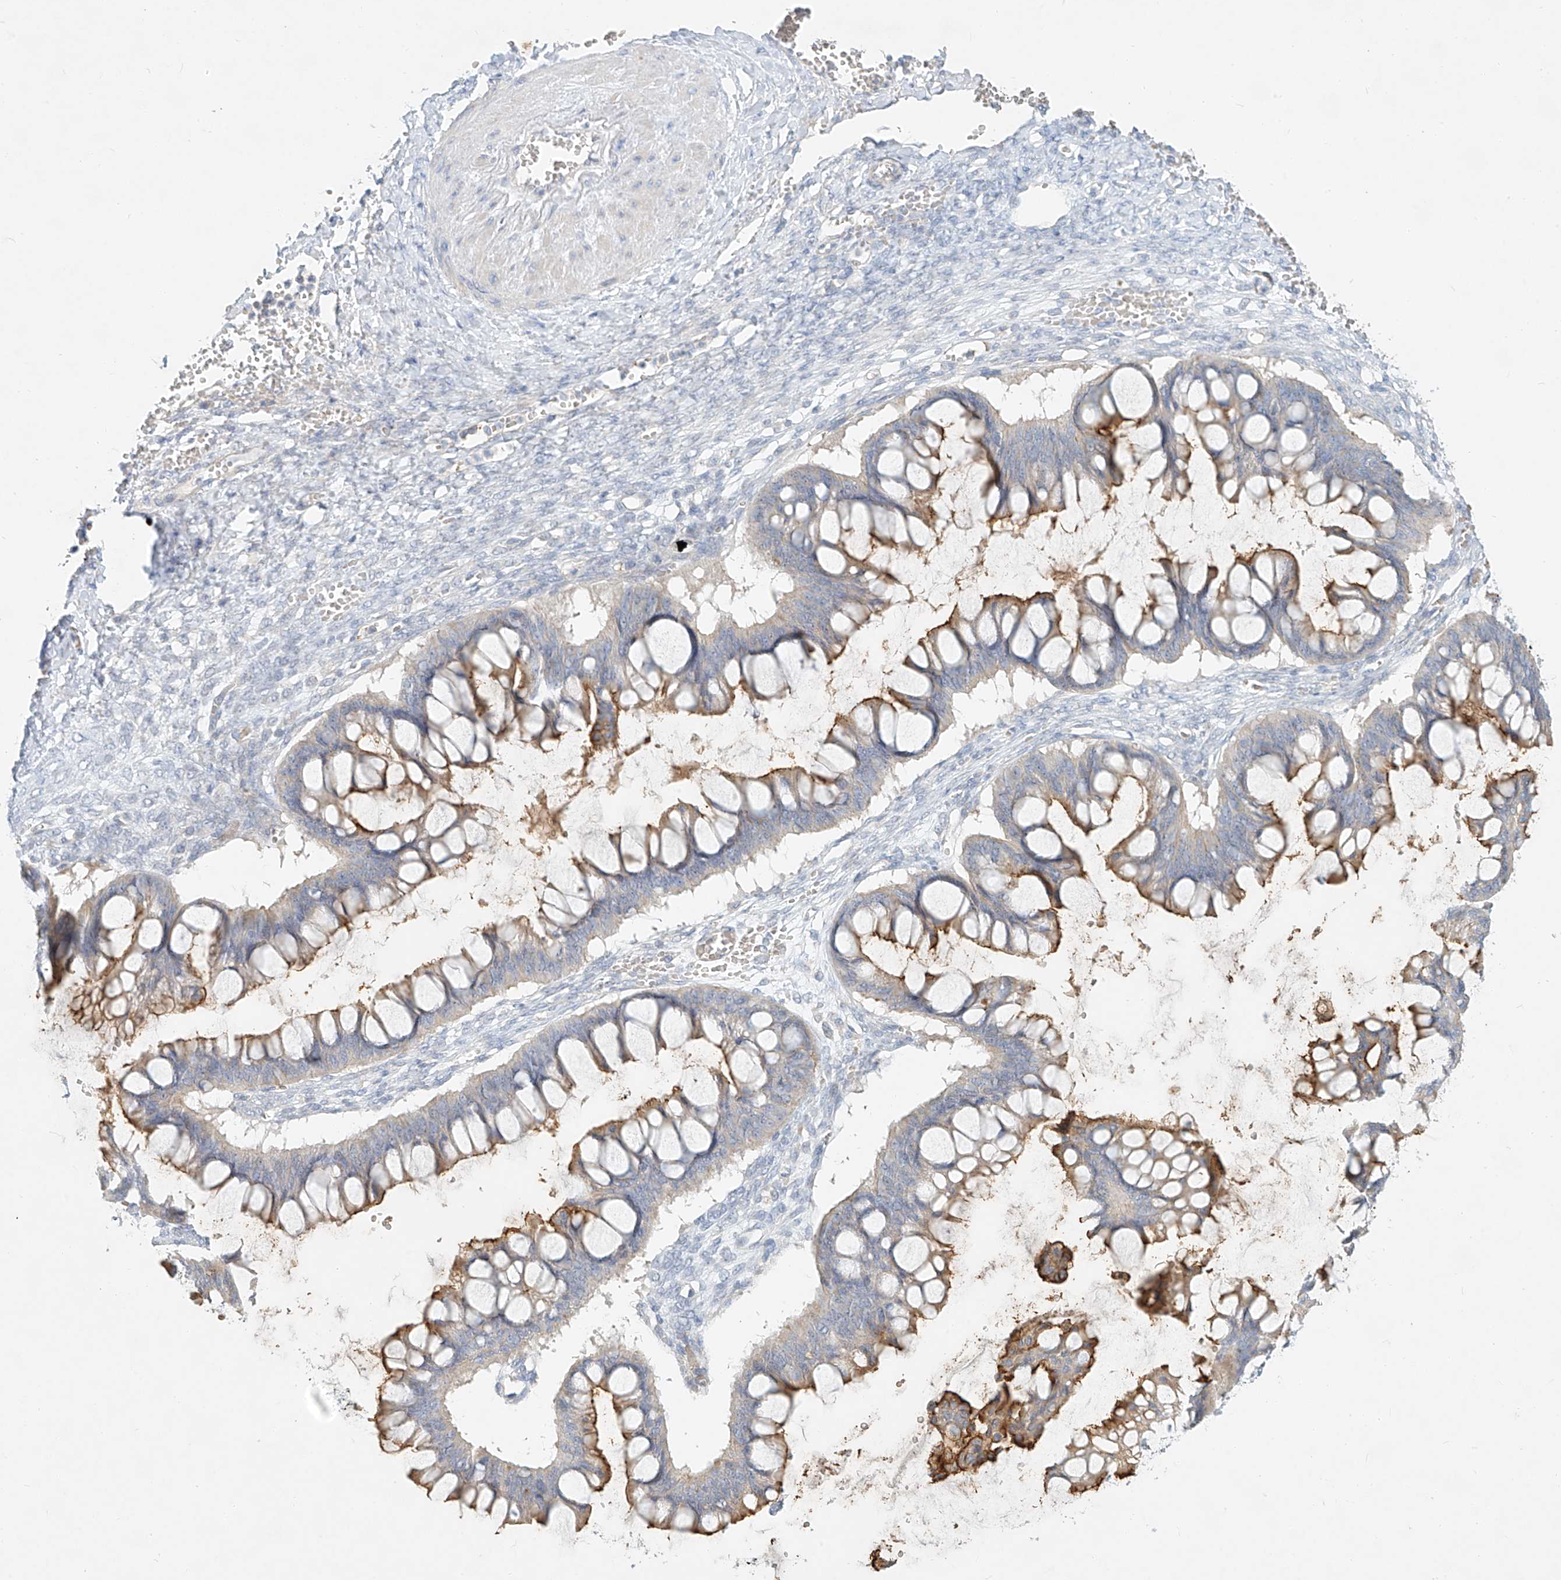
{"staining": {"intensity": "moderate", "quantity": "25%-75%", "location": "cytoplasmic/membranous"}, "tissue": "ovarian cancer", "cell_type": "Tumor cells", "image_type": "cancer", "snomed": [{"axis": "morphology", "description": "Cystadenocarcinoma, mucinous, NOS"}, {"axis": "topography", "description": "Ovary"}], "caption": "DAB immunohistochemical staining of human ovarian cancer demonstrates moderate cytoplasmic/membranous protein staining in about 25%-75% of tumor cells. The staining is performed using DAB brown chromogen to label protein expression. The nuclei are counter-stained blue using hematoxylin.", "gene": "SYTL3", "patient": {"sex": "female", "age": 73}}